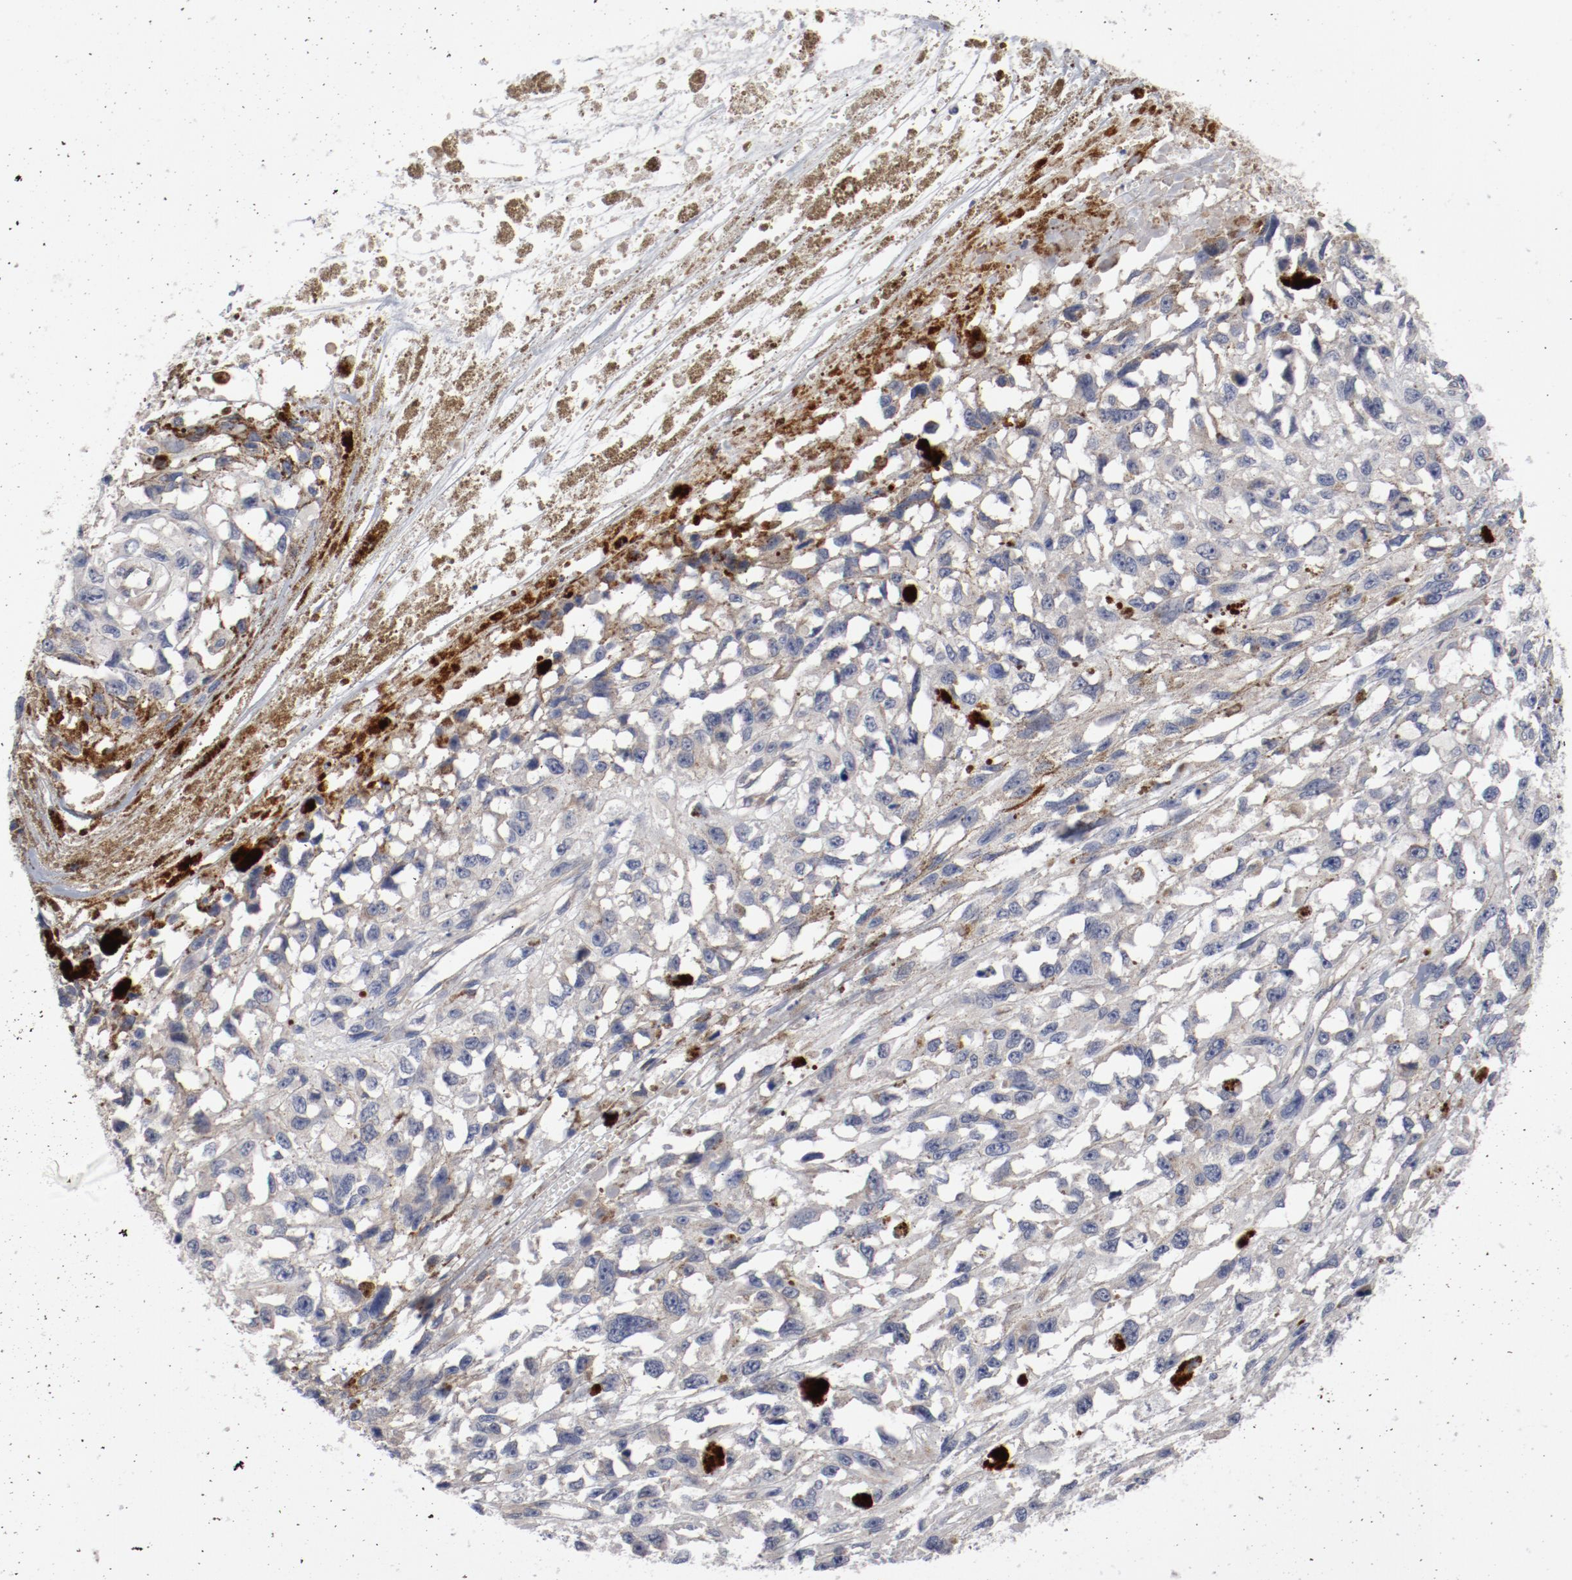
{"staining": {"intensity": "negative", "quantity": "none", "location": "none"}, "tissue": "melanoma", "cell_type": "Tumor cells", "image_type": "cancer", "snomed": [{"axis": "morphology", "description": "Malignant melanoma, Metastatic site"}, {"axis": "topography", "description": "Lymph node"}], "caption": "Image shows no significant protein expression in tumor cells of melanoma.", "gene": "CBL", "patient": {"sex": "male", "age": 59}}